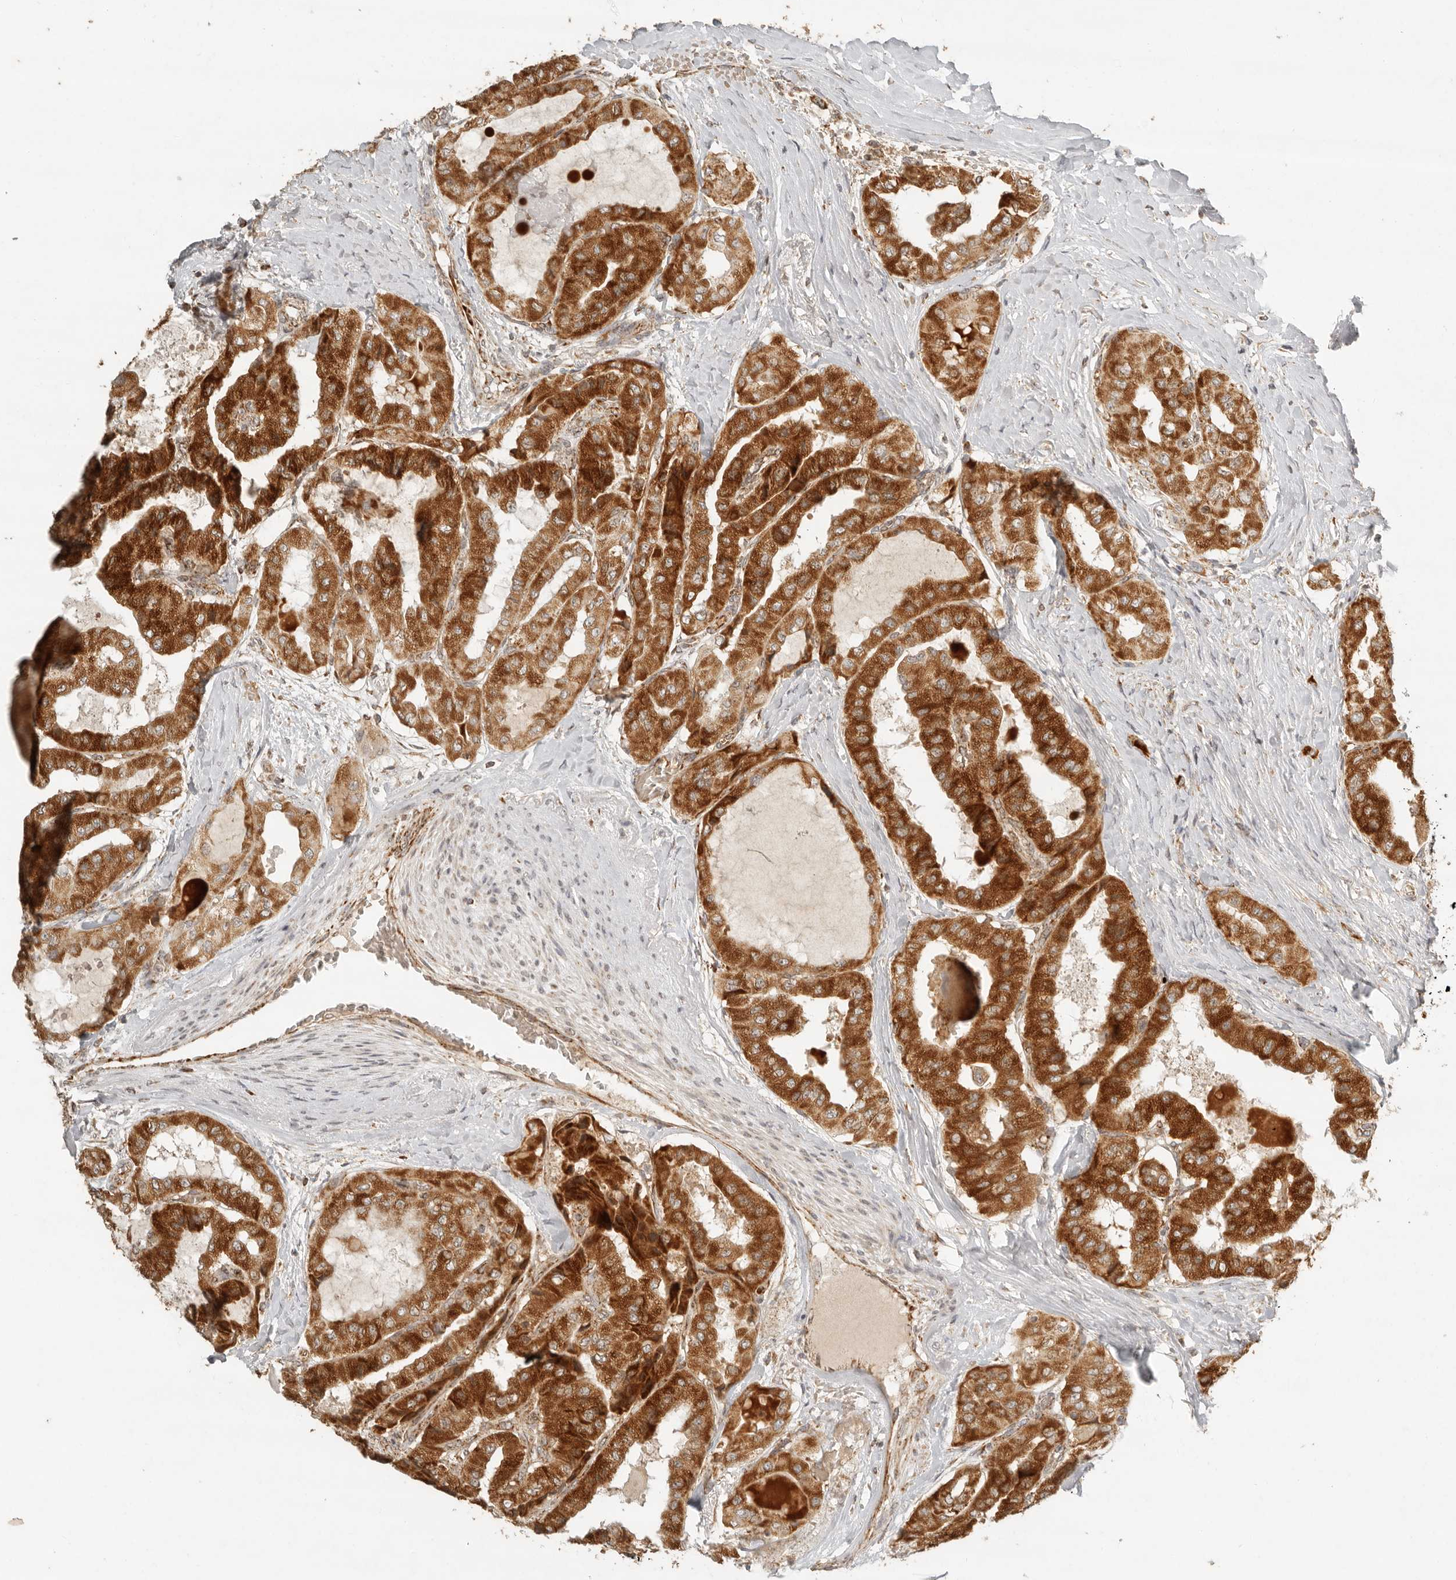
{"staining": {"intensity": "strong", "quantity": ">75%", "location": "cytoplasmic/membranous"}, "tissue": "thyroid cancer", "cell_type": "Tumor cells", "image_type": "cancer", "snomed": [{"axis": "morphology", "description": "Papillary adenocarcinoma, NOS"}, {"axis": "topography", "description": "Thyroid gland"}], "caption": "High-power microscopy captured an IHC histopathology image of papillary adenocarcinoma (thyroid), revealing strong cytoplasmic/membranous expression in about >75% of tumor cells.", "gene": "MRPL55", "patient": {"sex": "female", "age": 59}}